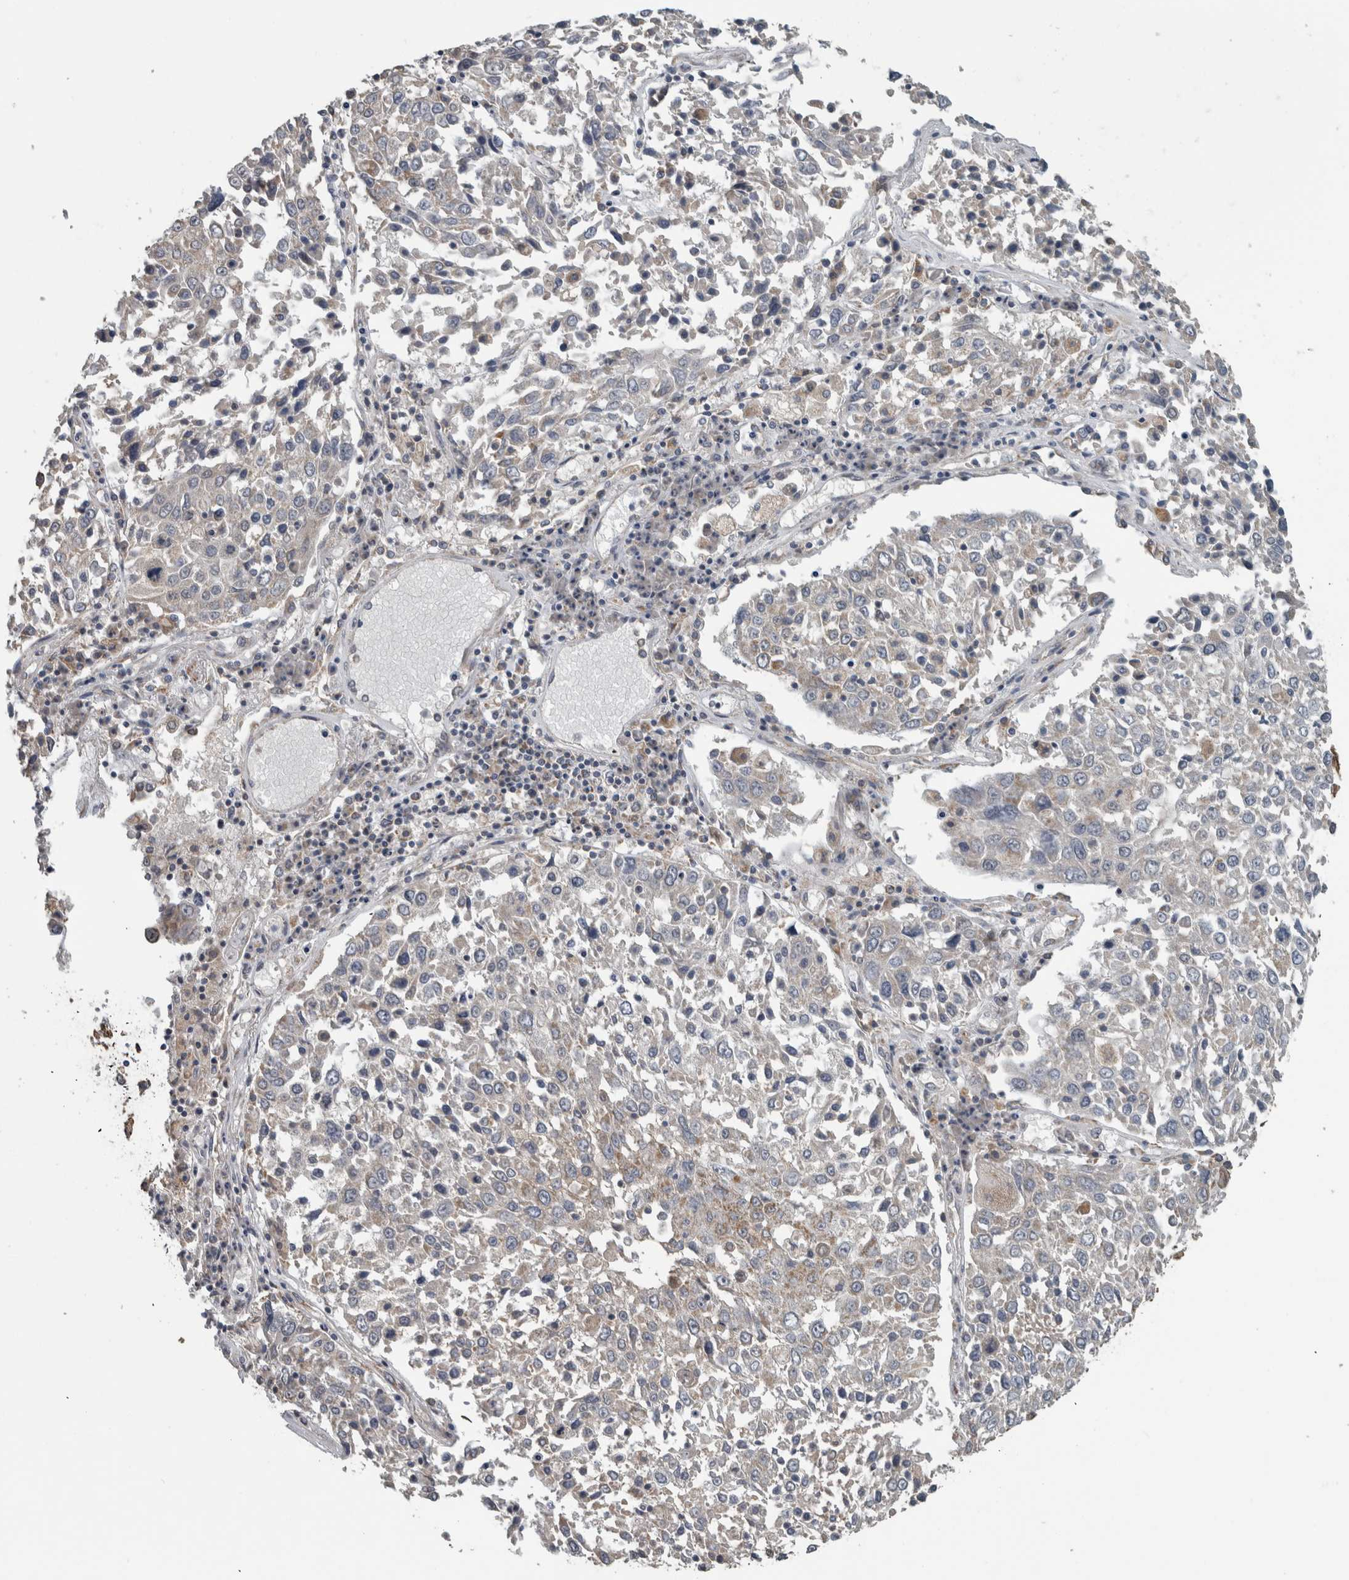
{"staining": {"intensity": "weak", "quantity": "<25%", "location": "cytoplasmic/membranous"}, "tissue": "lung cancer", "cell_type": "Tumor cells", "image_type": "cancer", "snomed": [{"axis": "morphology", "description": "Squamous cell carcinoma, NOS"}, {"axis": "topography", "description": "Lung"}], "caption": "This is an immunohistochemistry (IHC) photomicrograph of human lung cancer. There is no positivity in tumor cells.", "gene": "ARMC1", "patient": {"sex": "male", "age": 65}}